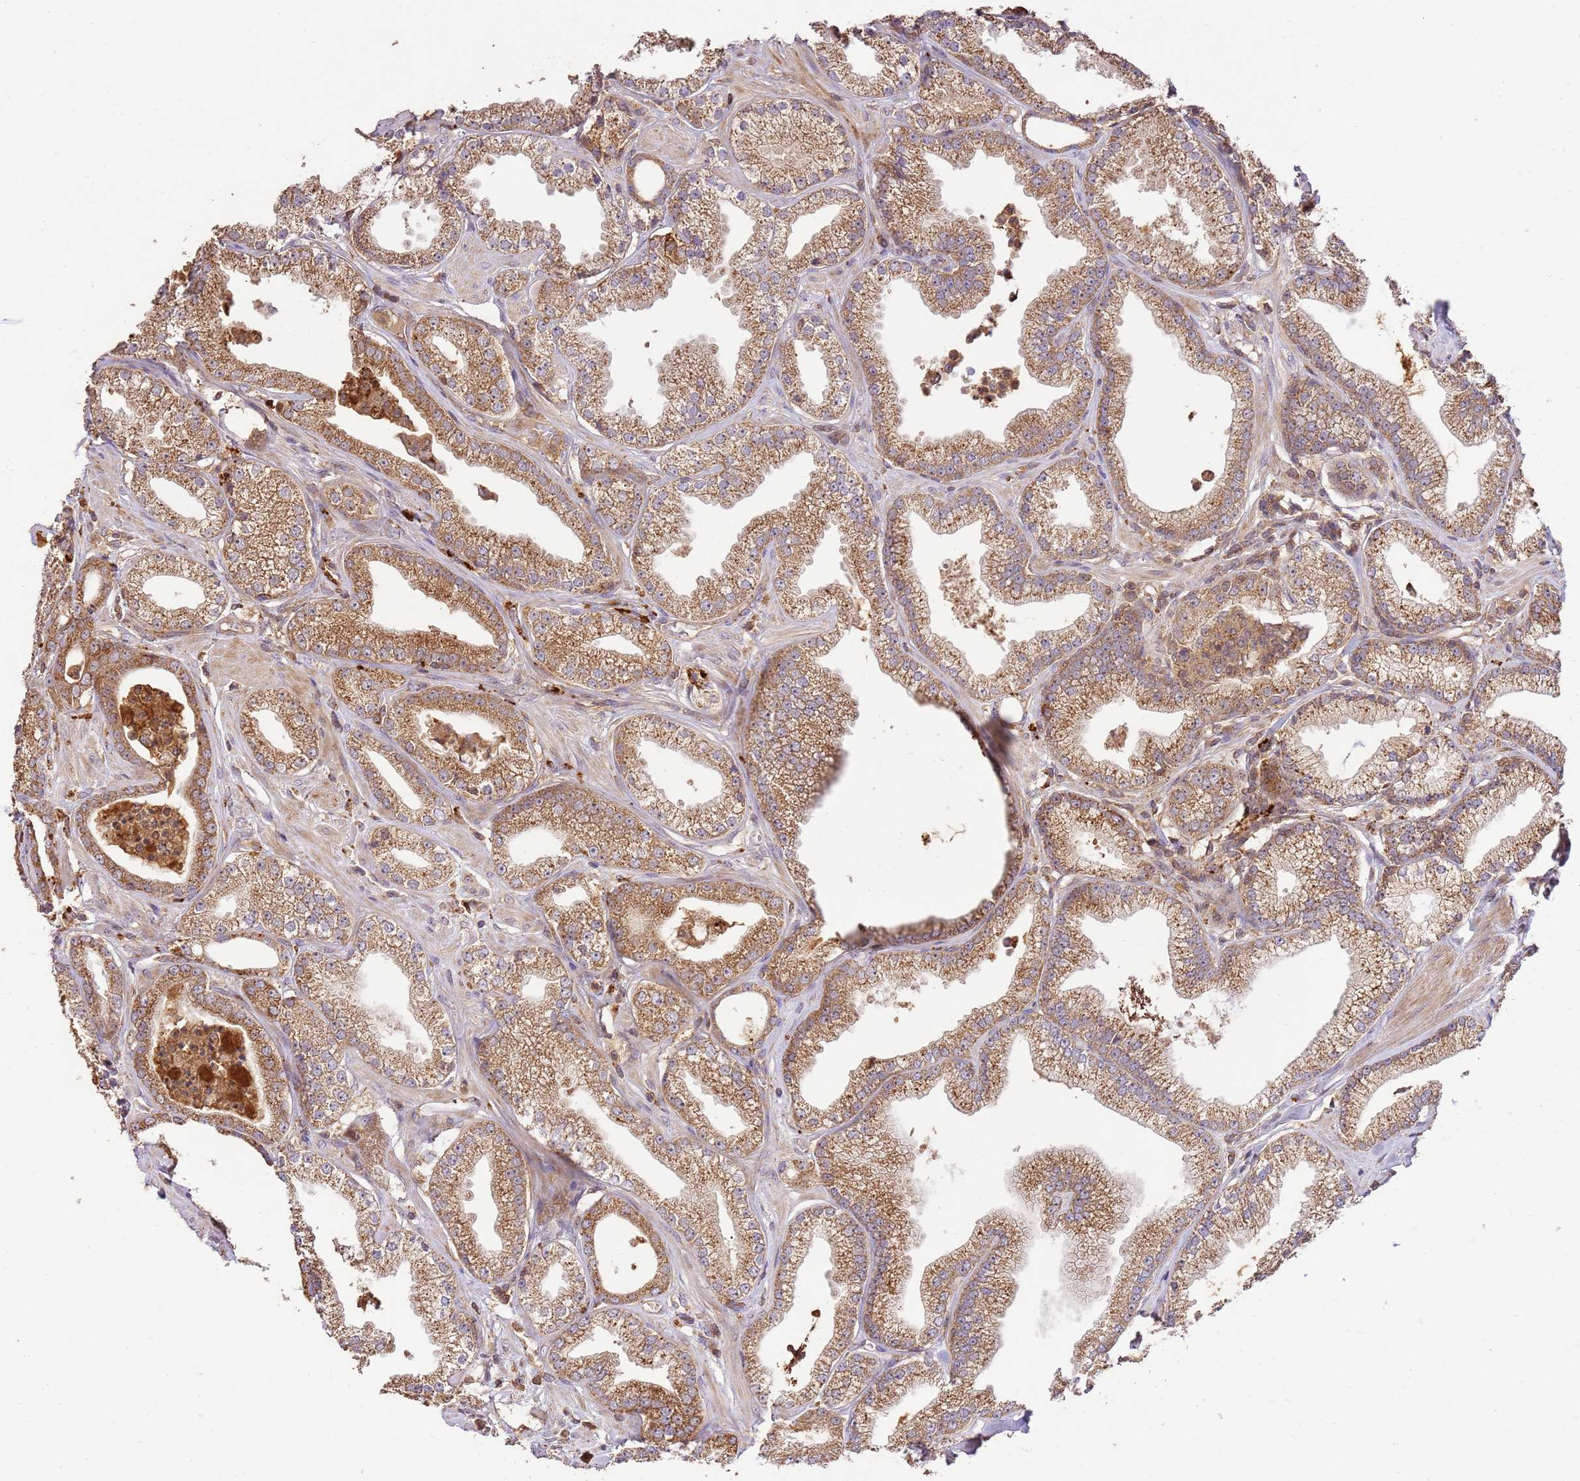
{"staining": {"intensity": "moderate", "quantity": ">75%", "location": "cytoplasmic/membranous"}, "tissue": "prostate cancer", "cell_type": "Tumor cells", "image_type": "cancer", "snomed": [{"axis": "morphology", "description": "Adenocarcinoma, High grade"}, {"axis": "topography", "description": "Prostate"}], "caption": "Immunohistochemistry of prostate cancer demonstrates medium levels of moderate cytoplasmic/membranous expression in about >75% of tumor cells.", "gene": "LRRC28", "patient": {"sex": "male", "age": 67}}